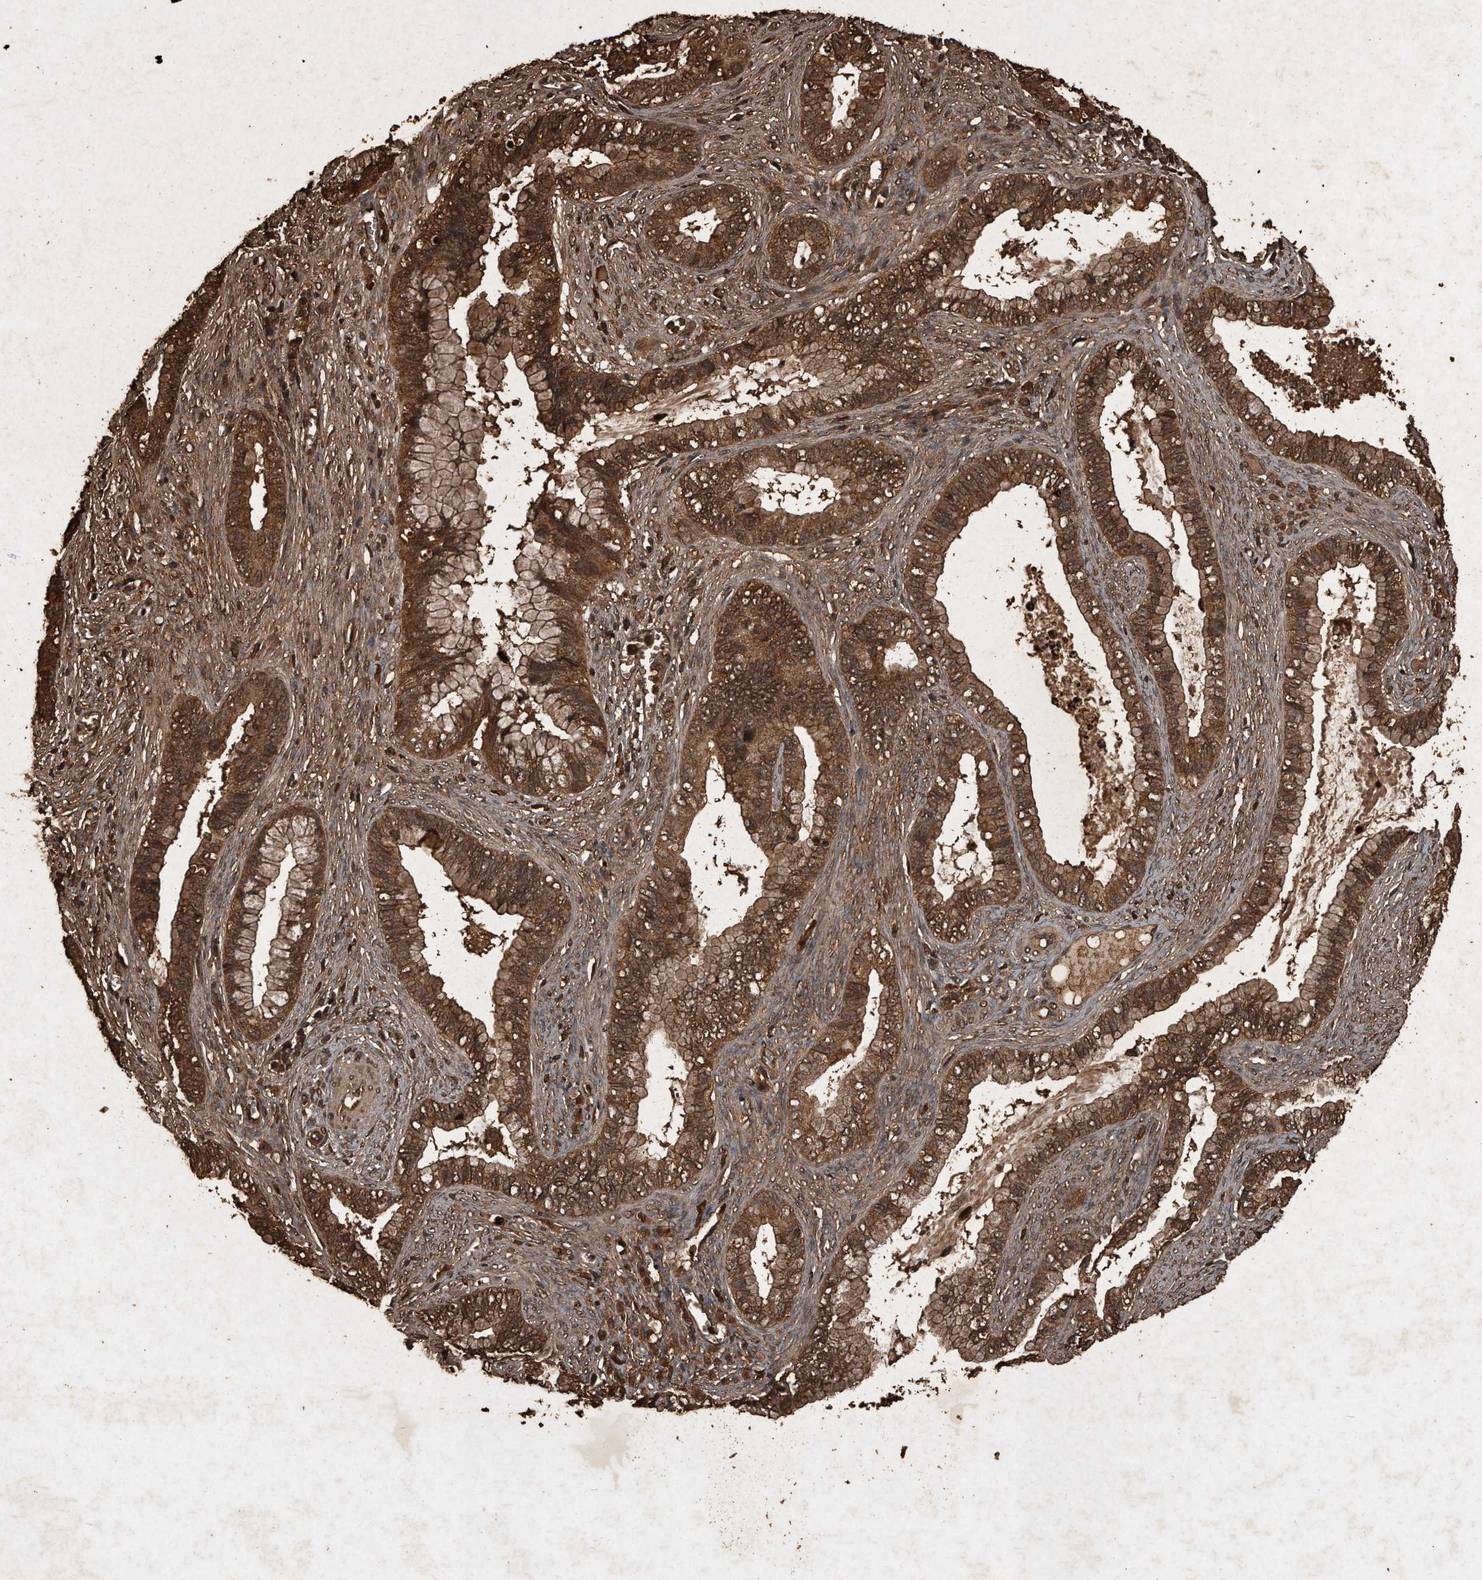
{"staining": {"intensity": "strong", "quantity": ">75%", "location": "cytoplasmic/membranous,nuclear"}, "tissue": "cervical cancer", "cell_type": "Tumor cells", "image_type": "cancer", "snomed": [{"axis": "morphology", "description": "Adenocarcinoma, NOS"}, {"axis": "topography", "description": "Cervix"}], "caption": "Tumor cells reveal high levels of strong cytoplasmic/membranous and nuclear staining in about >75% of cells in human cervical cancer. (DAB = brown stain, brightfield microscopy at high magnification).", "gene": "CFLAR", "patient": {"sex": "female", "age": 44}}